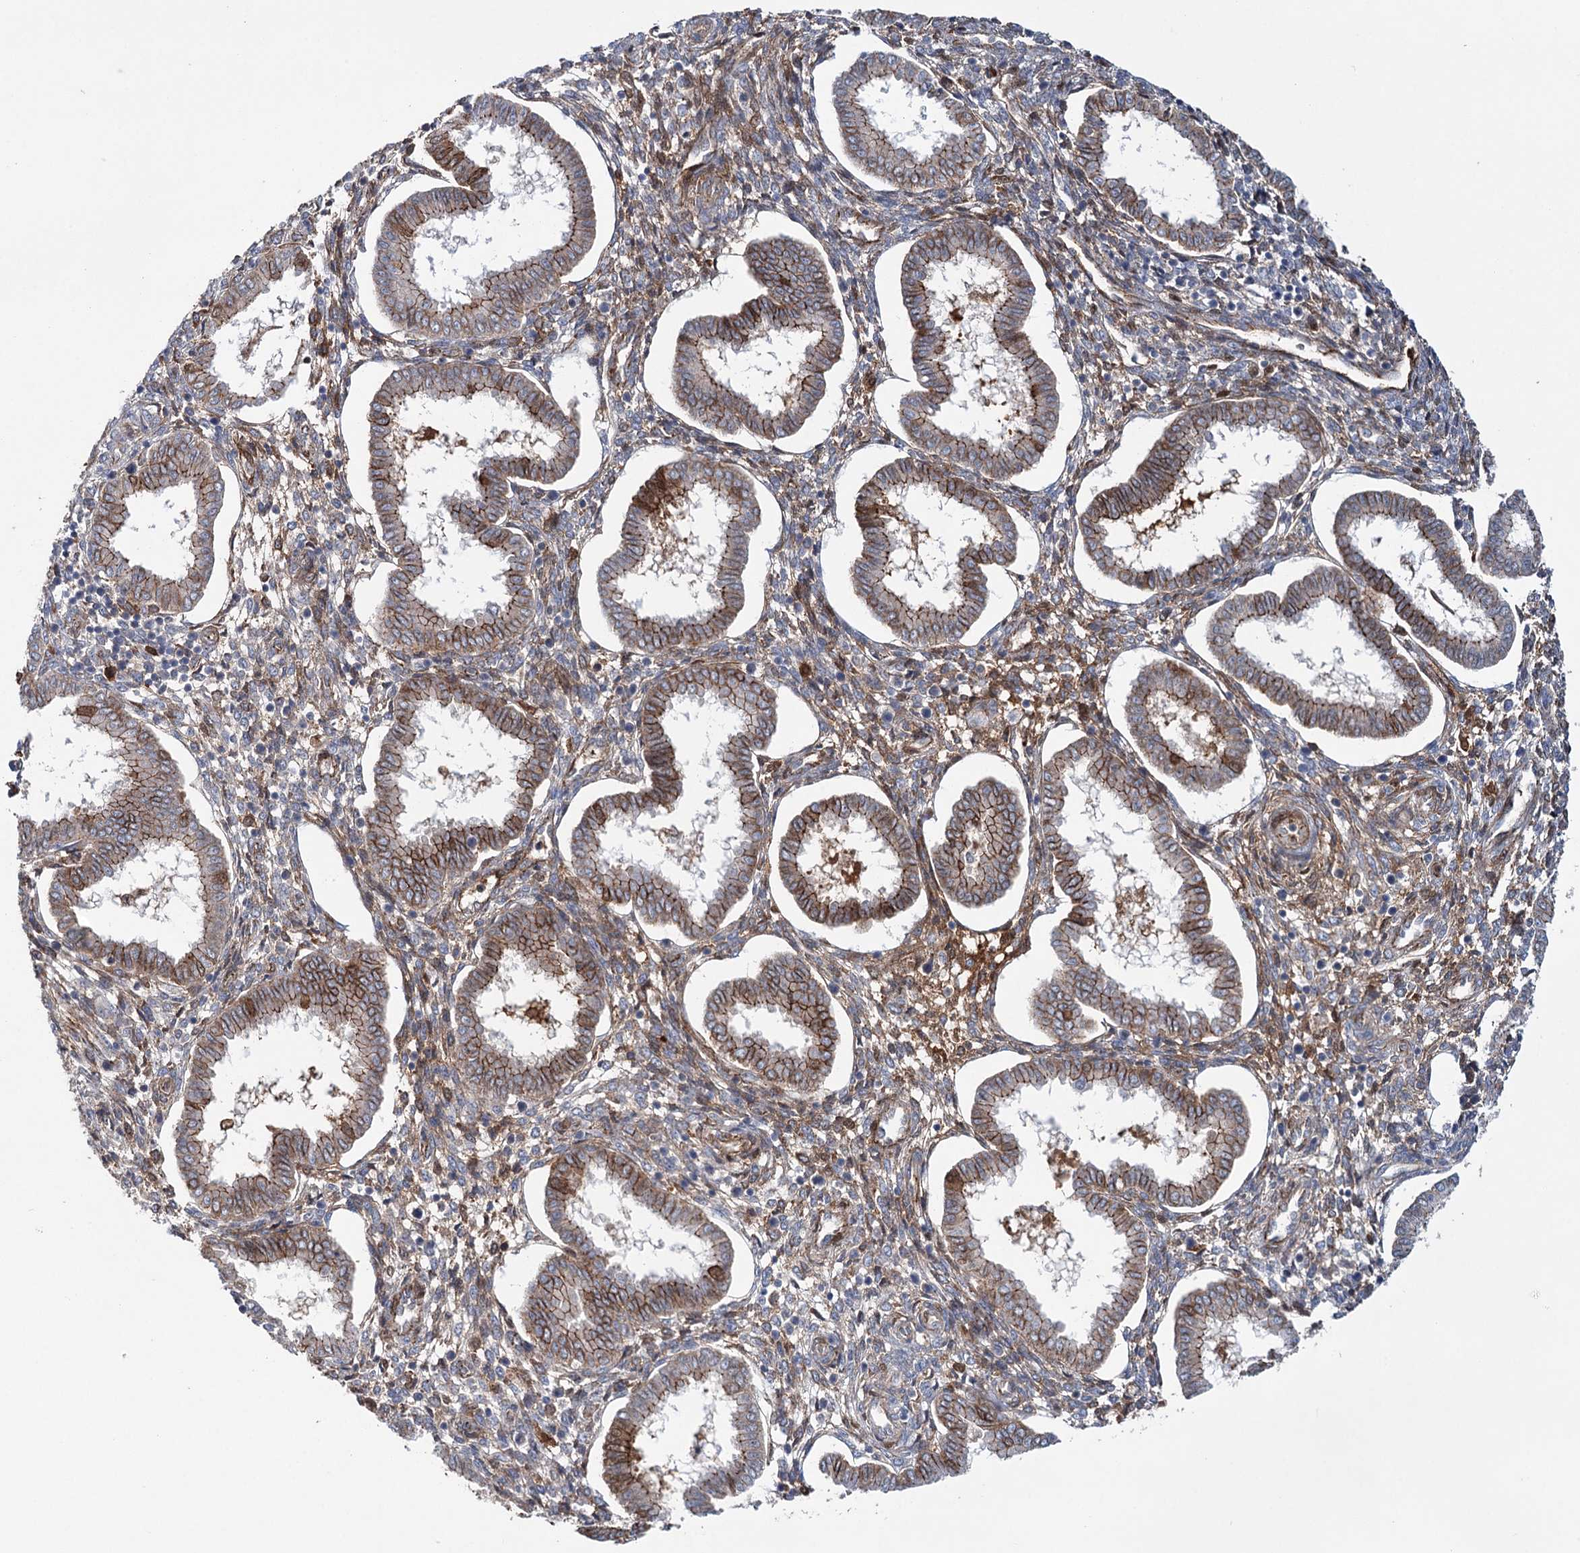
{"staining": {"intensity": "moderate", "quantity": "<25%", "location": "cytoplasmic/membranous"}, "tissue": "endometrium", "cell_type": "Cells in endometrial stroma", "image_type": "normal", "snomed": [{"axis": "morphology", "description": "Normal tissue, NOS"}, {"axis": "topography", "description": "Endometrium"}], "caption": "The immunohistochemical stain labels moderate cytoplasmic/membranous expression in cells in endometrial stroma of normal endometrium.", "gene": "PKP4", "patient": {"sex": "female", "age": 24}}